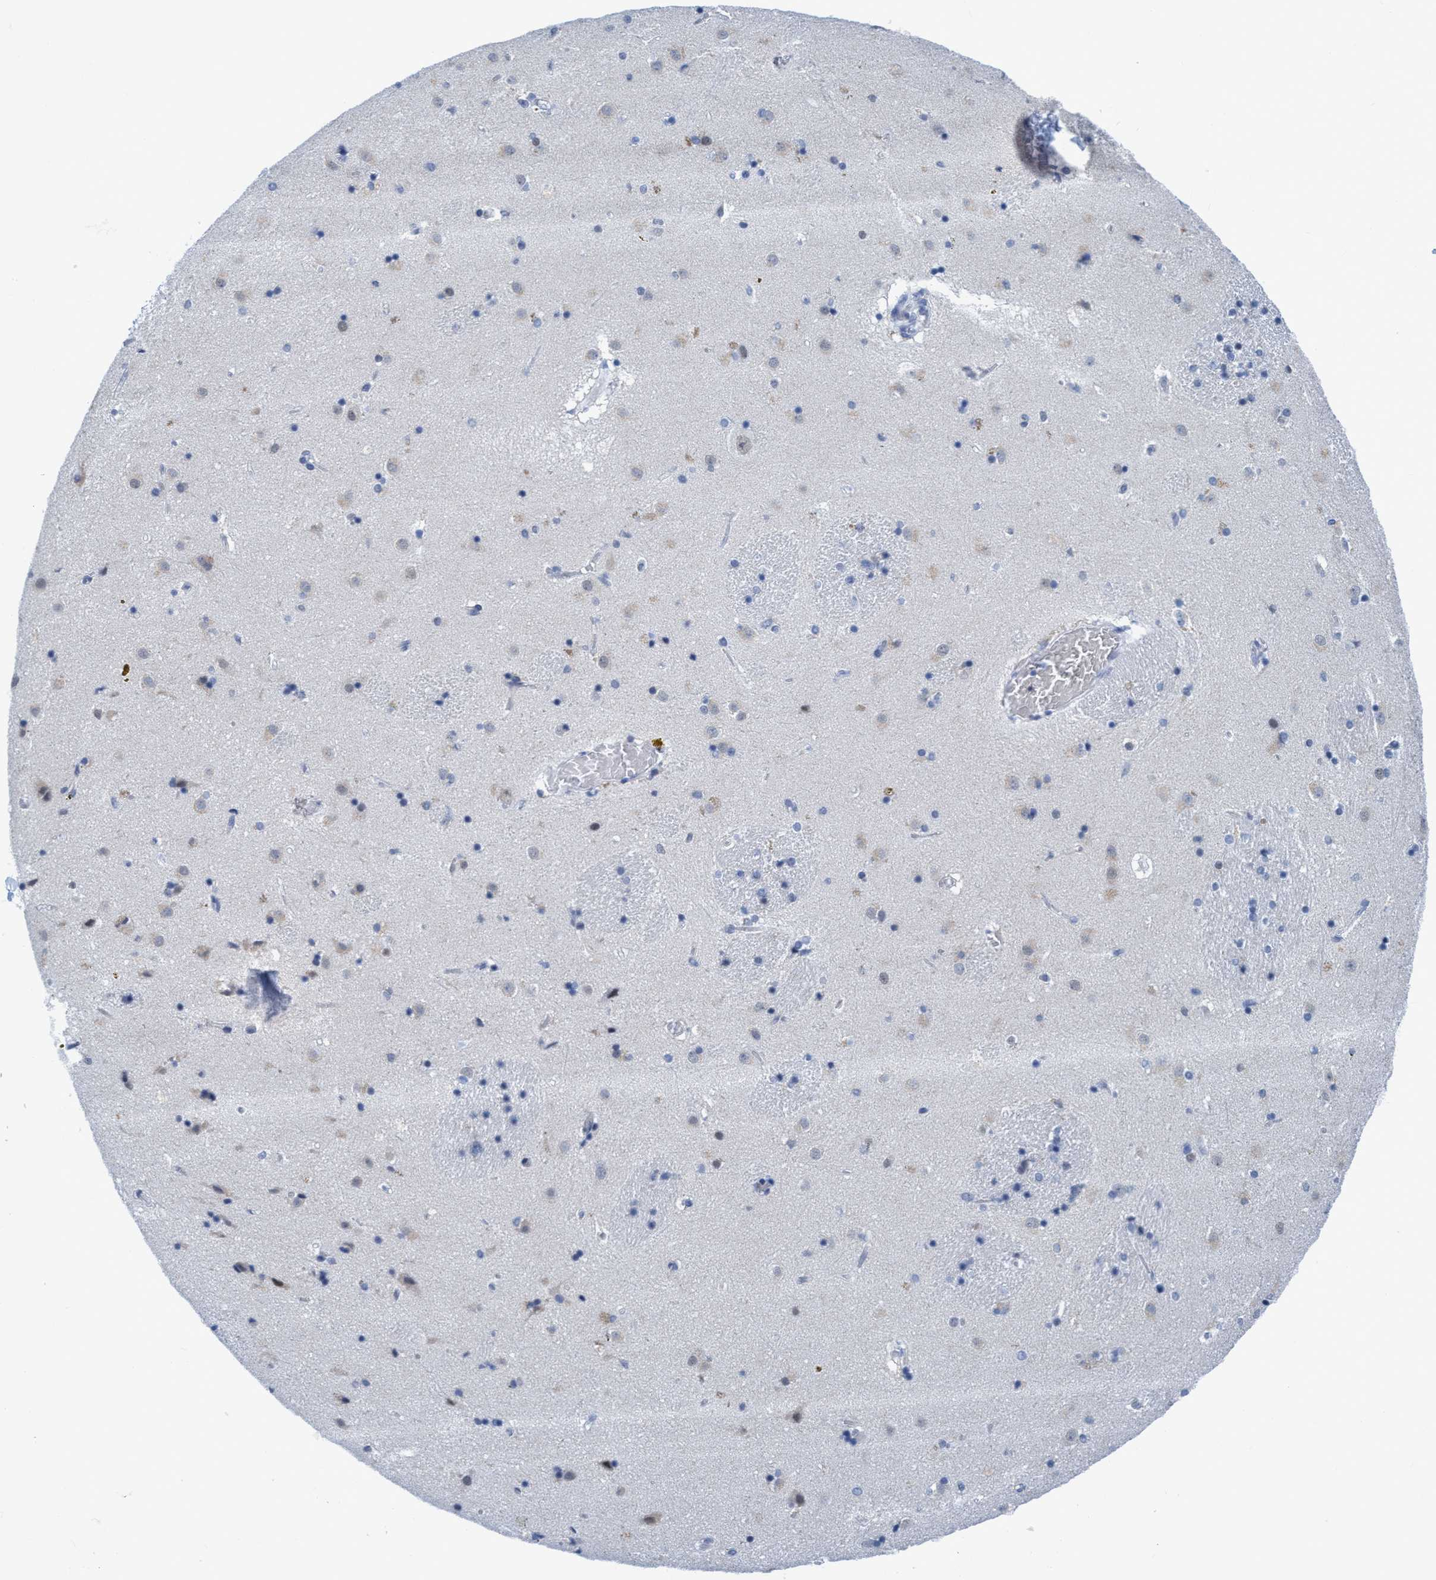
{"staining": {"intensity": "moderate", "quantity": "<25%", "location": "cytoplasmic/membranous"}, "tissue": "caudate", "cell_type": "Glial cells", "image_type": "normal", "snomed": [{"axis": "morphology", "description": "Normal tissue, NOS"}, {"axis": "topography", "description": "Lateral ventricle wall"}], "caption": "Immunohistochemical staining of normal caudate reveals <25% levels of moderate cytoplasmic/membranous protein expression in approximately <25% of glial cells. Nuclei are stained in blue.", "gene": "DNAI1", "patient": {"sex": "male", "age": 70}}